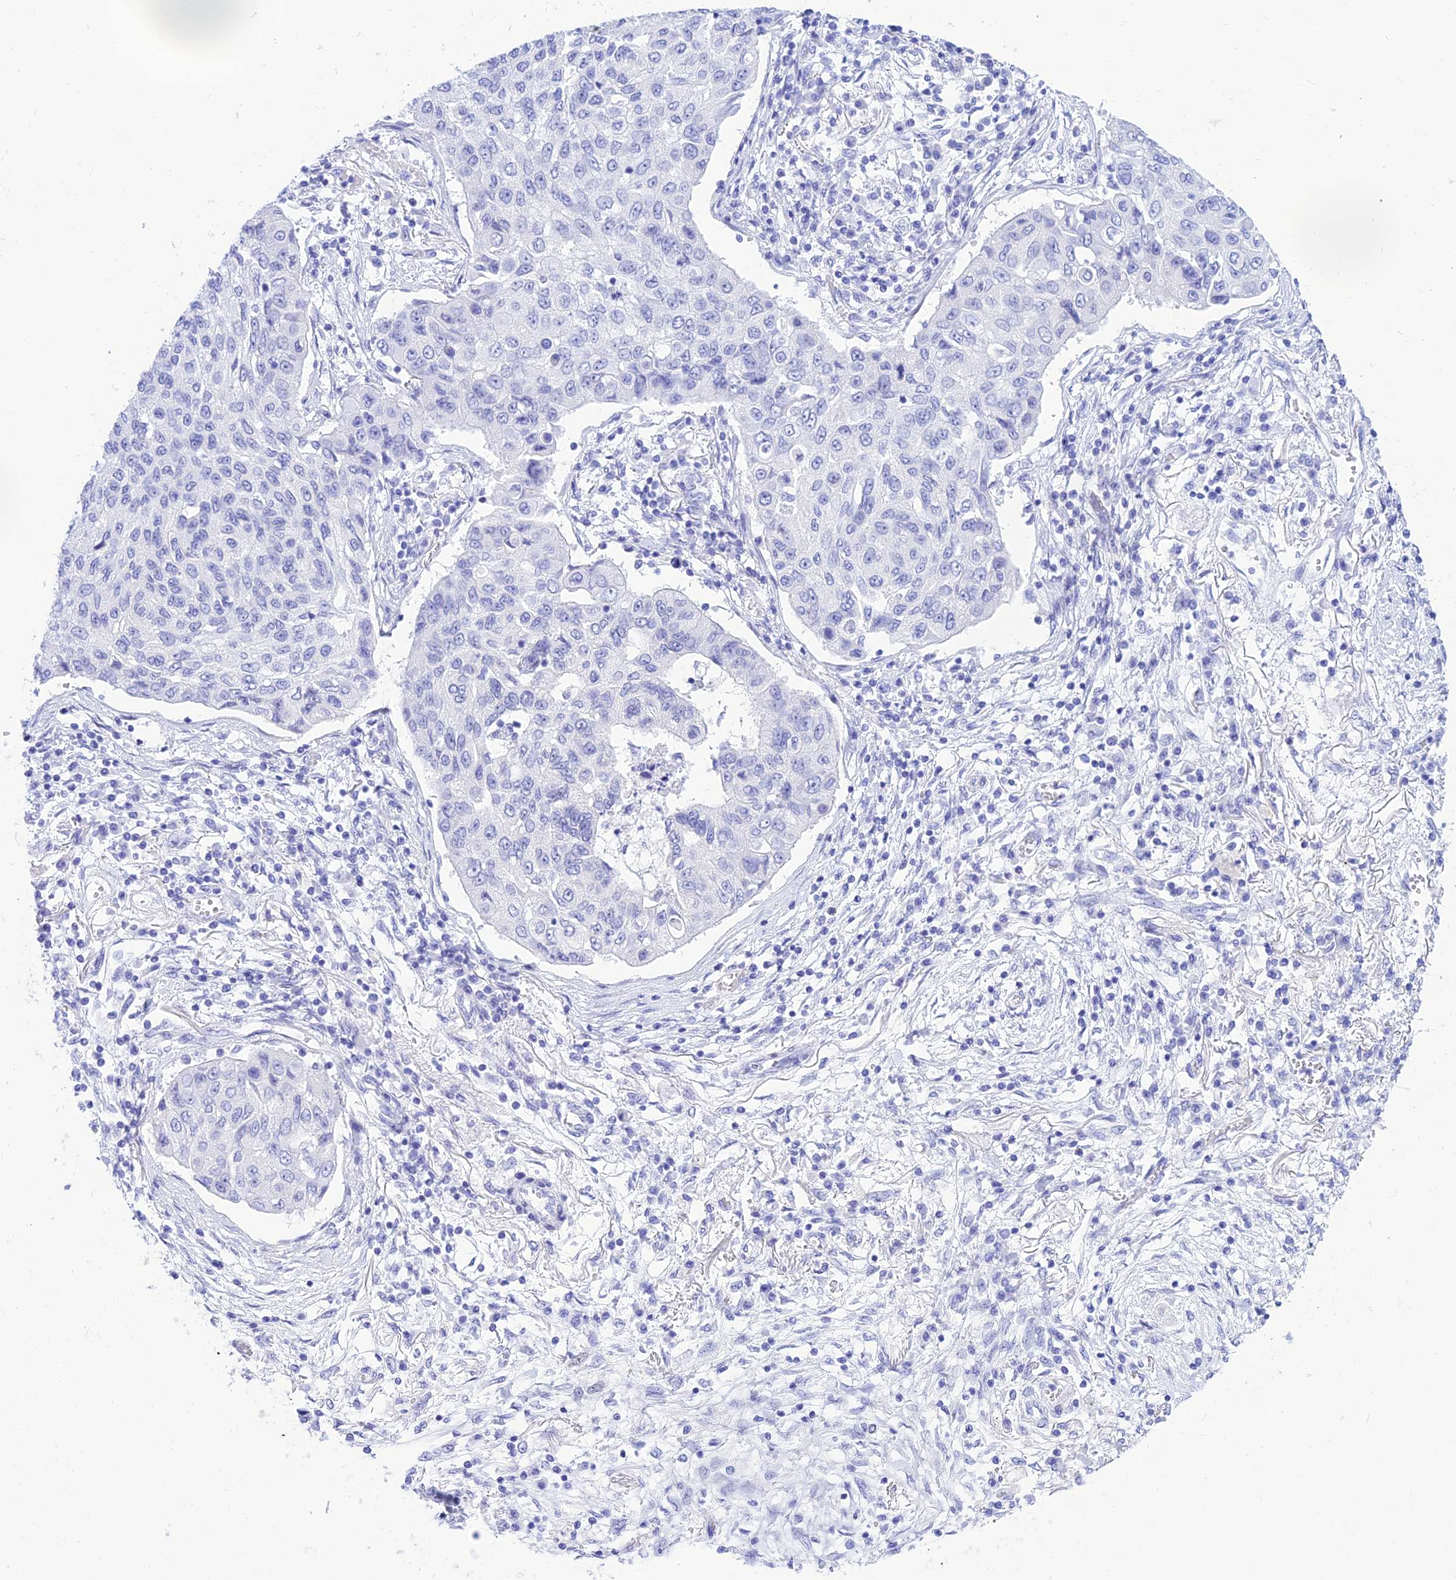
{"staining": {"intensity": "negative", "quantity": "none", "location": "none"}, "tissue": "lung cancer", "cell_type": "Tumor cells", "image_type": "cancer", "snomed": [{"axis": "morphology", "description": "Squamous cell carcinoma, NOS"}, {"axis": "topography", "description": "Lung"}], "caption": "Tumor cells show no significant positivity in lung cancer.", "gene": "PRNP", "patient": {"sex": "male", "age": 74}}